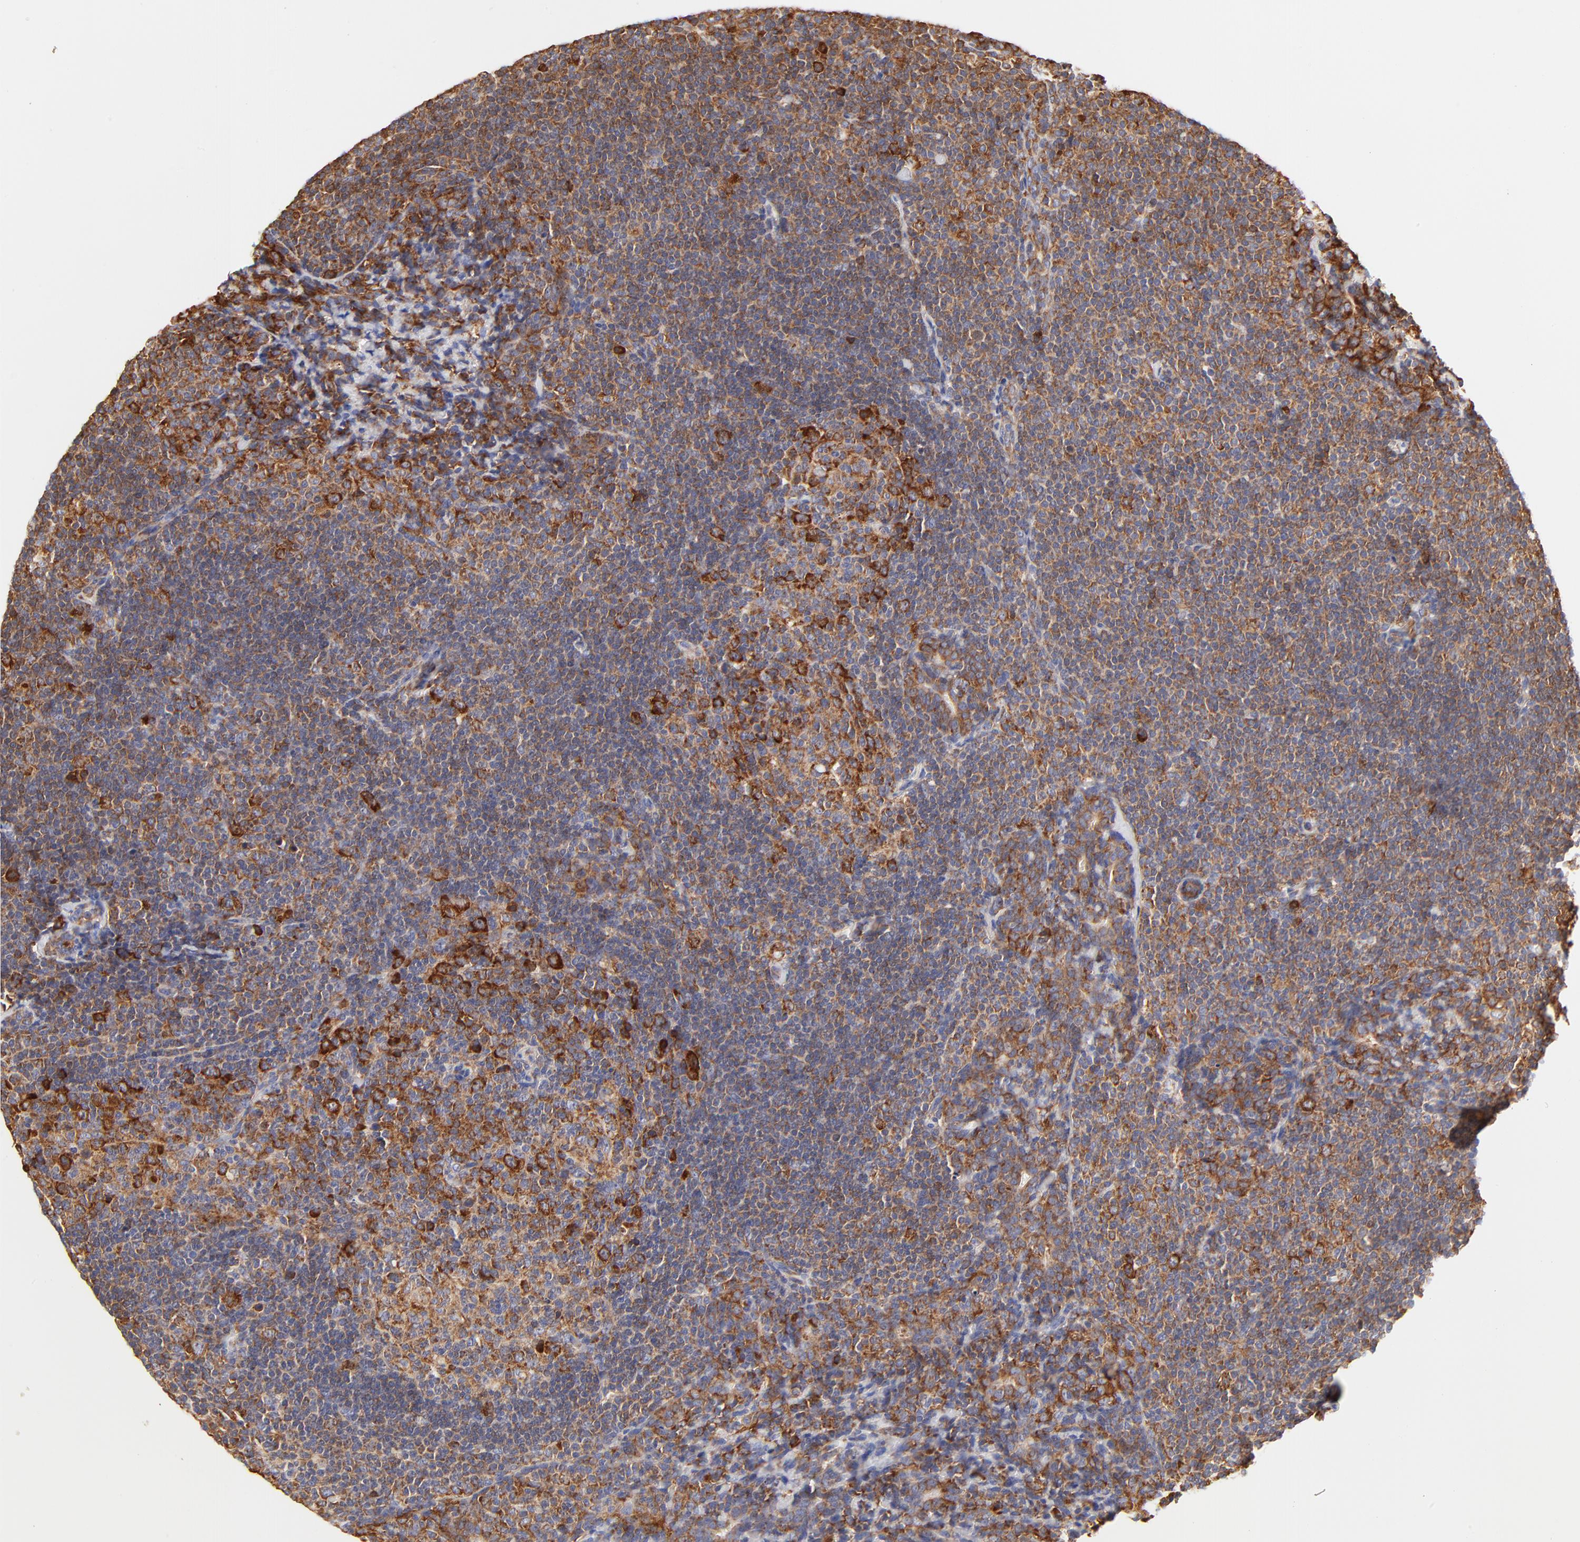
{"staining": {"intensity": "strong", "quantity": "25%-75%", "location": "cytoplasmic/membranous"}, "tissue": "lymph node", "cell_type": "Germinal center cells", "image_type": "normal", "snomed": [{"axis": "morphology", "description": "Normal tissue, NOS"}, {"axis": "morphology", "description": "Uncertain malignant potential"}, {"axis": "topography", "description": "Lymph node"}, {"axis": "topography", "description": "Salivary gland, NOS"}], "caption": "This is an image of immunohistochemistry (IHC) staining of unremarkable lymph node, which shows strong expression in the cytoplasmic/membranous of germinal center cells.", "gene": "RPL27", "patient": {"sex": "female", "age": 51}}